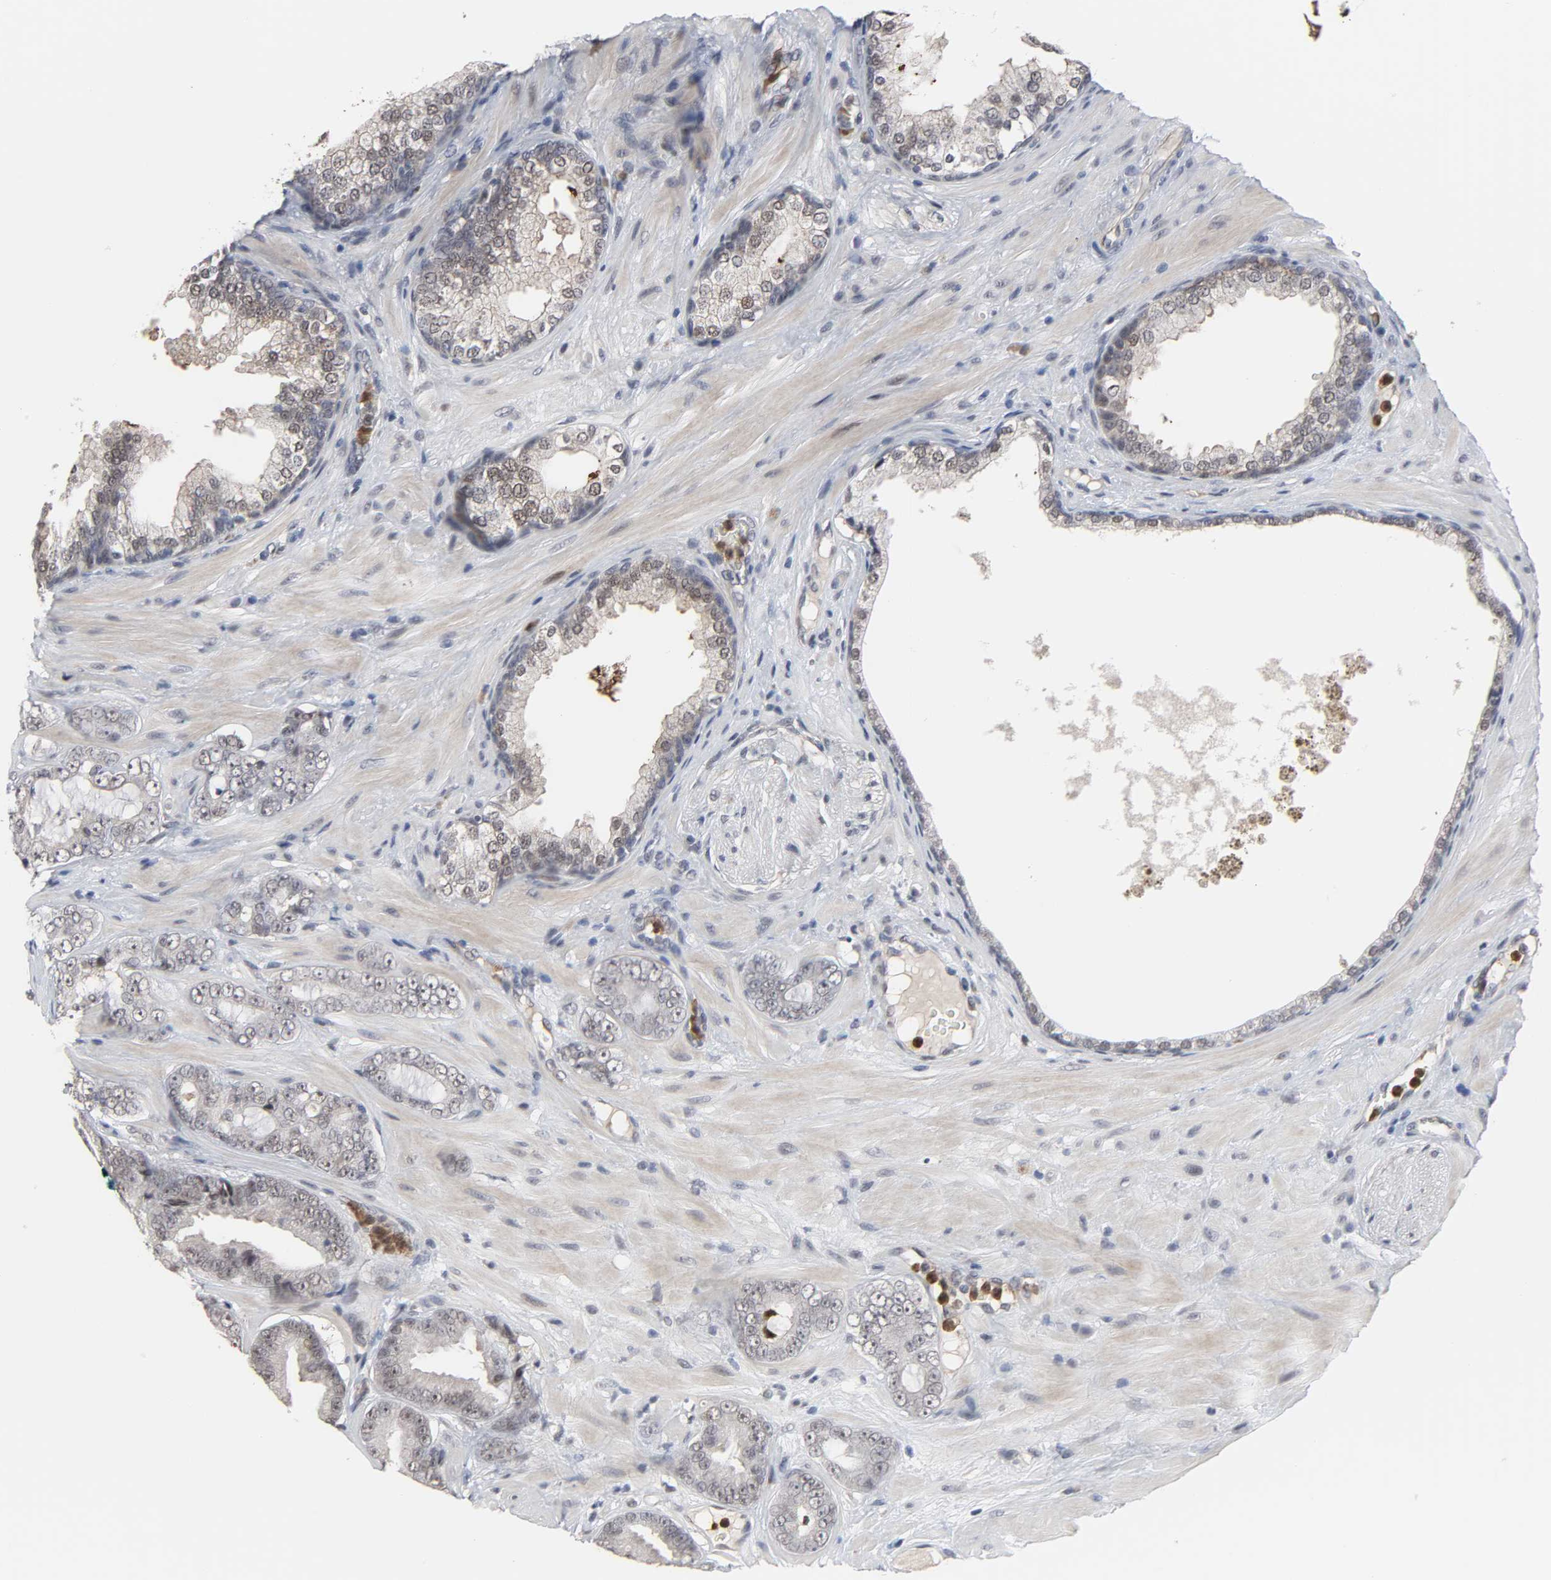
{"staining": {"intensity": "negative", "quantity": "none", "location": "none"}, "tissue": "prostate cancer", "cell_type": "Tumor cells", "image_type": "cancer", "snomed": [{"axis": "morphology", "description": "Adenocarcinoma, Low grade"}, {"axis": "topography", "description": "Prostate"}], "caption": "Human adenocarcinoma (low-grade) (prostate) stained for a protein using IHC exhibits no expression in tumor cells.", "gene": "RTL5", "patient": {"sex": "male", "age": 58}}